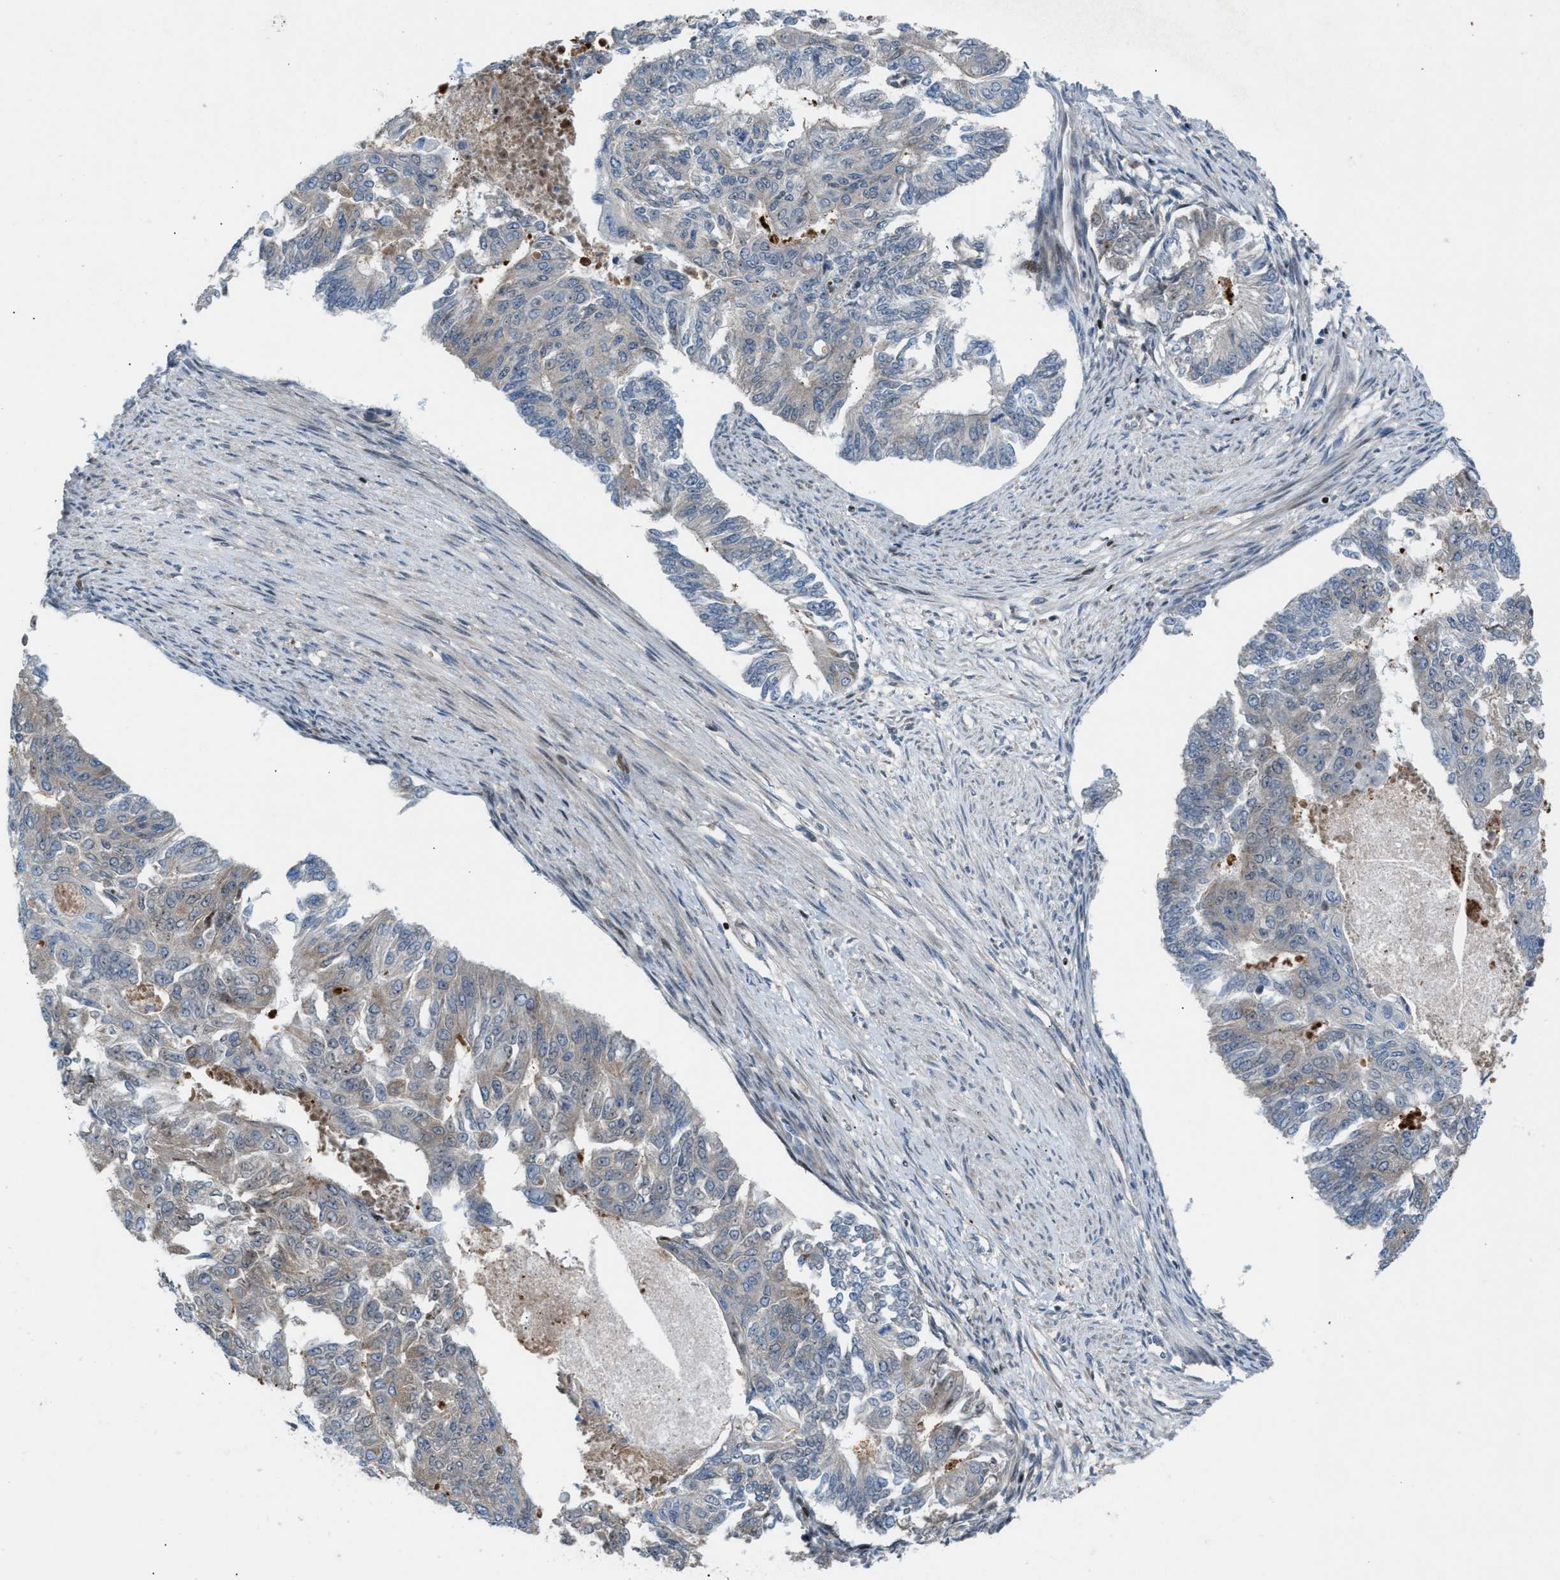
{"staining": {"intensity": "weak", "quantity": "<25%", "location": "cytoplasmic/membranous"}, "tissue": "endometrial cancer", "cell_type": "Tumor cells", "image_type": "cancer", "snomed": [{"axis": "morphology", "description": "Adenocarcinoma, NOS"}, {"axis": "topography", "description": "Endometrium"}], "caption": "The image shows no staining of tumor cells in endometrial cancer (adenocarcinoma). (Brightfield microscopy of DAB IHC at high magnification).", "gene": "ZNF276", "patient": {"sex": "female", "age": 32}}